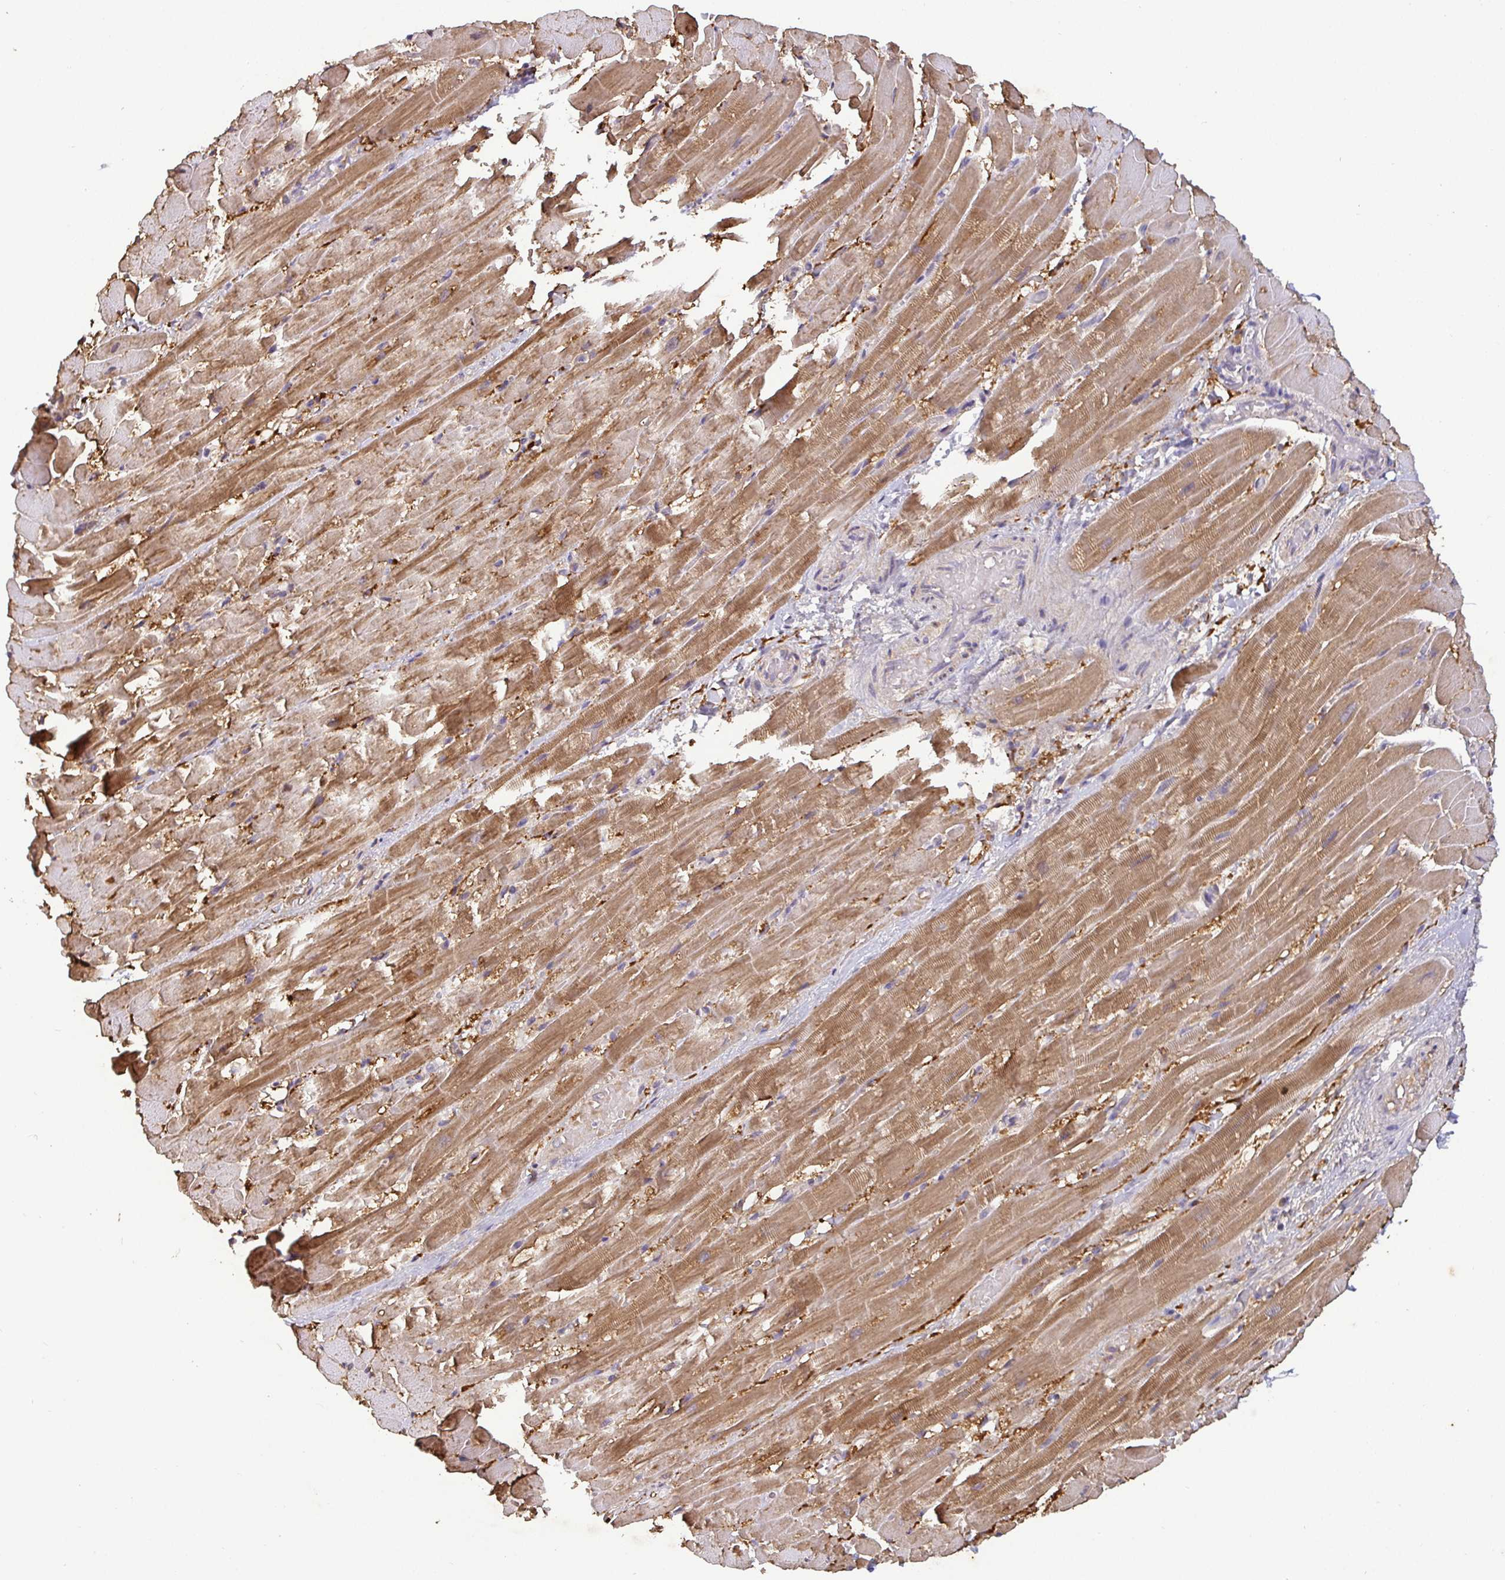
{"staining": {"intensity": "moderate", "quantity": ">75%", "location": "cytoplasmic/membranous"}, "tissue": "heart muscle", "cell_type": "Cardiomyocytes", "image_type": "normal", "snomed": [{"axis": "morphology", "description": "Normal tissue, NOS"}, {"axis": "topography", "description": "Heart"}], "caption": "A high-resolution micrograph shows IHC staining of normal heart muscle, which exhibits moderate cytoplasmic/membranous expression in approximately >75% of cardiomyocytes. (Brightfield microscopy of DAB IHC at high magnification).", "gene": "SHISA4", "patient": {"sex": "male", "age": 37}}